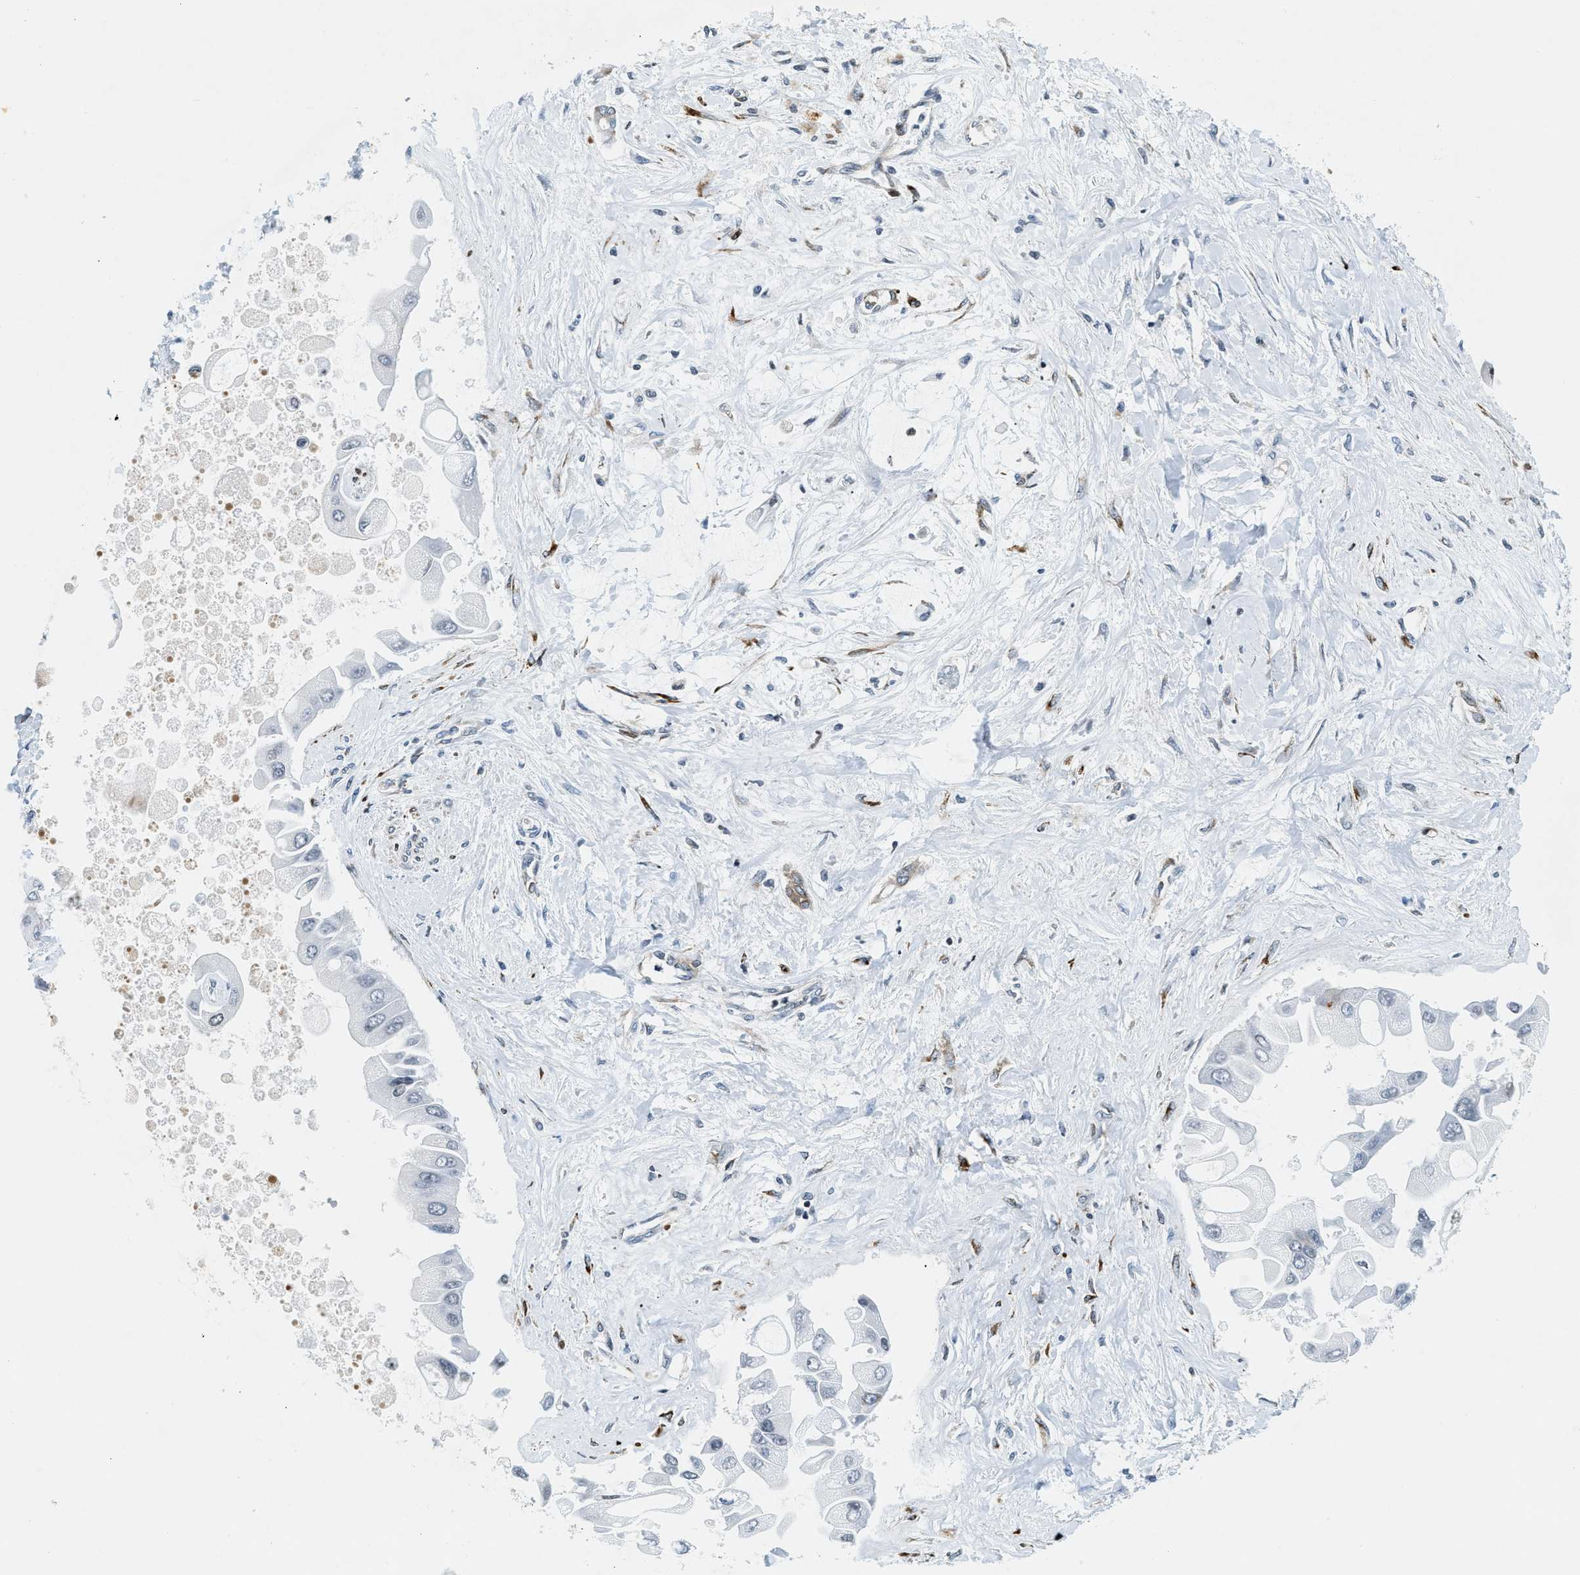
{"staining": {"intensity": "negative", "quantity": "none", "location": "none"}, "tissue": "liver cancer", "cell_type": "Tumor cells", "image_type": "cancer", "snomed": [{"axis": "morphology", "description": "Cholangiocarcinoma"}, {"axis": "topography", "description": "Liver"}], "caption": "There is no significant staining in tumor cells of liver cholangiocarcinoma.", "gene": "UVRAG", "patient": {"sex": "male", "age": 50}}